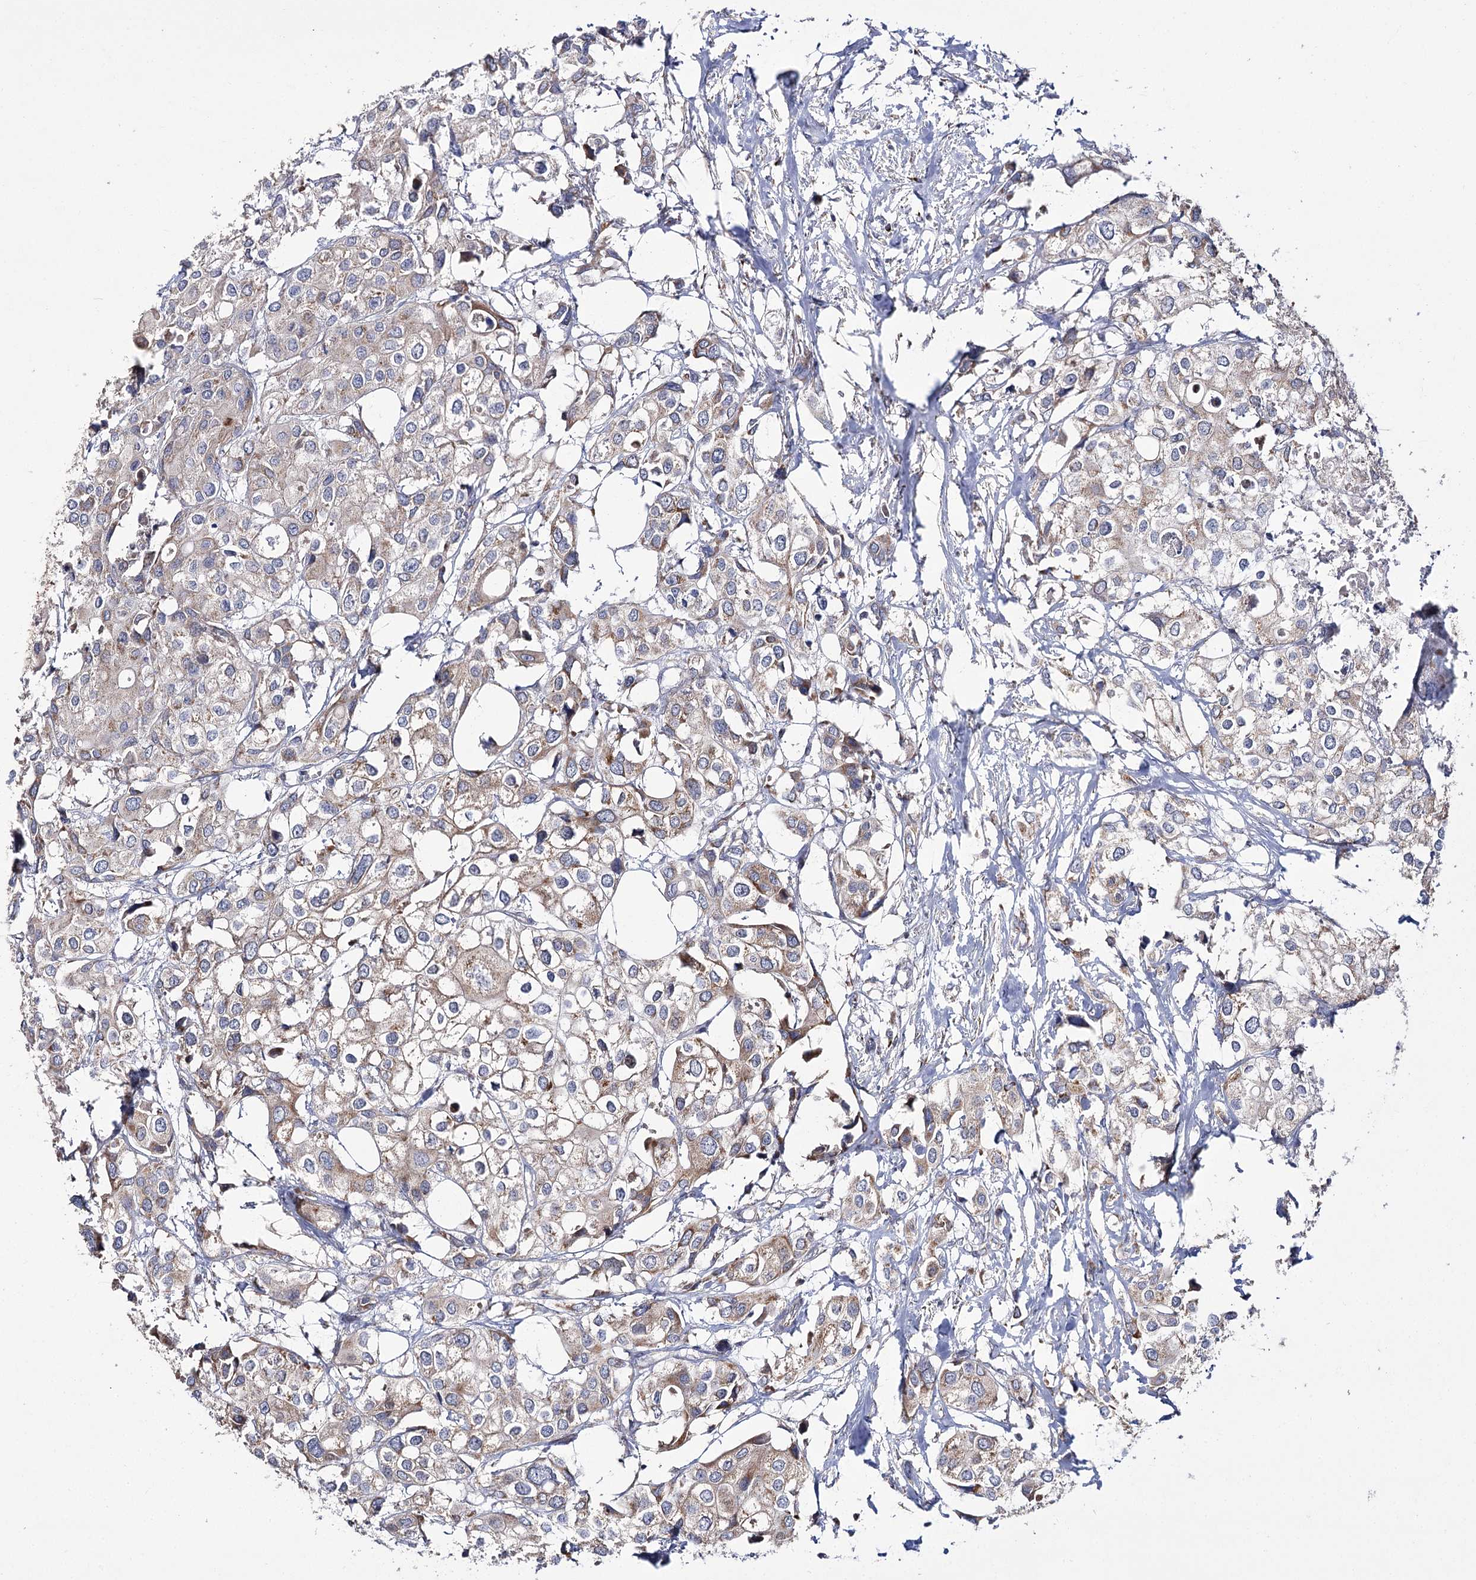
{"staining": {"intensity": "moderate", "quantity": "25%-75%", "location": "cytoplasmic/membranous"}, "tissue": "urothelial cancer", "cell_type": "Tumor cells", "image_type": "cancer", "snomed": [{"axis": "morphology", "description": "Urothelial carcinoma, High grade"}, {"axis": "topography", "description": "Urinary bladder"}], "caption": "Immunohistochemical staining of human urothelial cancer reveals medium levels of moderate cytoplasmic/membranous expression in approximately 25%-75% of tumor cells.", "gene": "NADK2", "patient": {"sex": "male", "age": 64}}